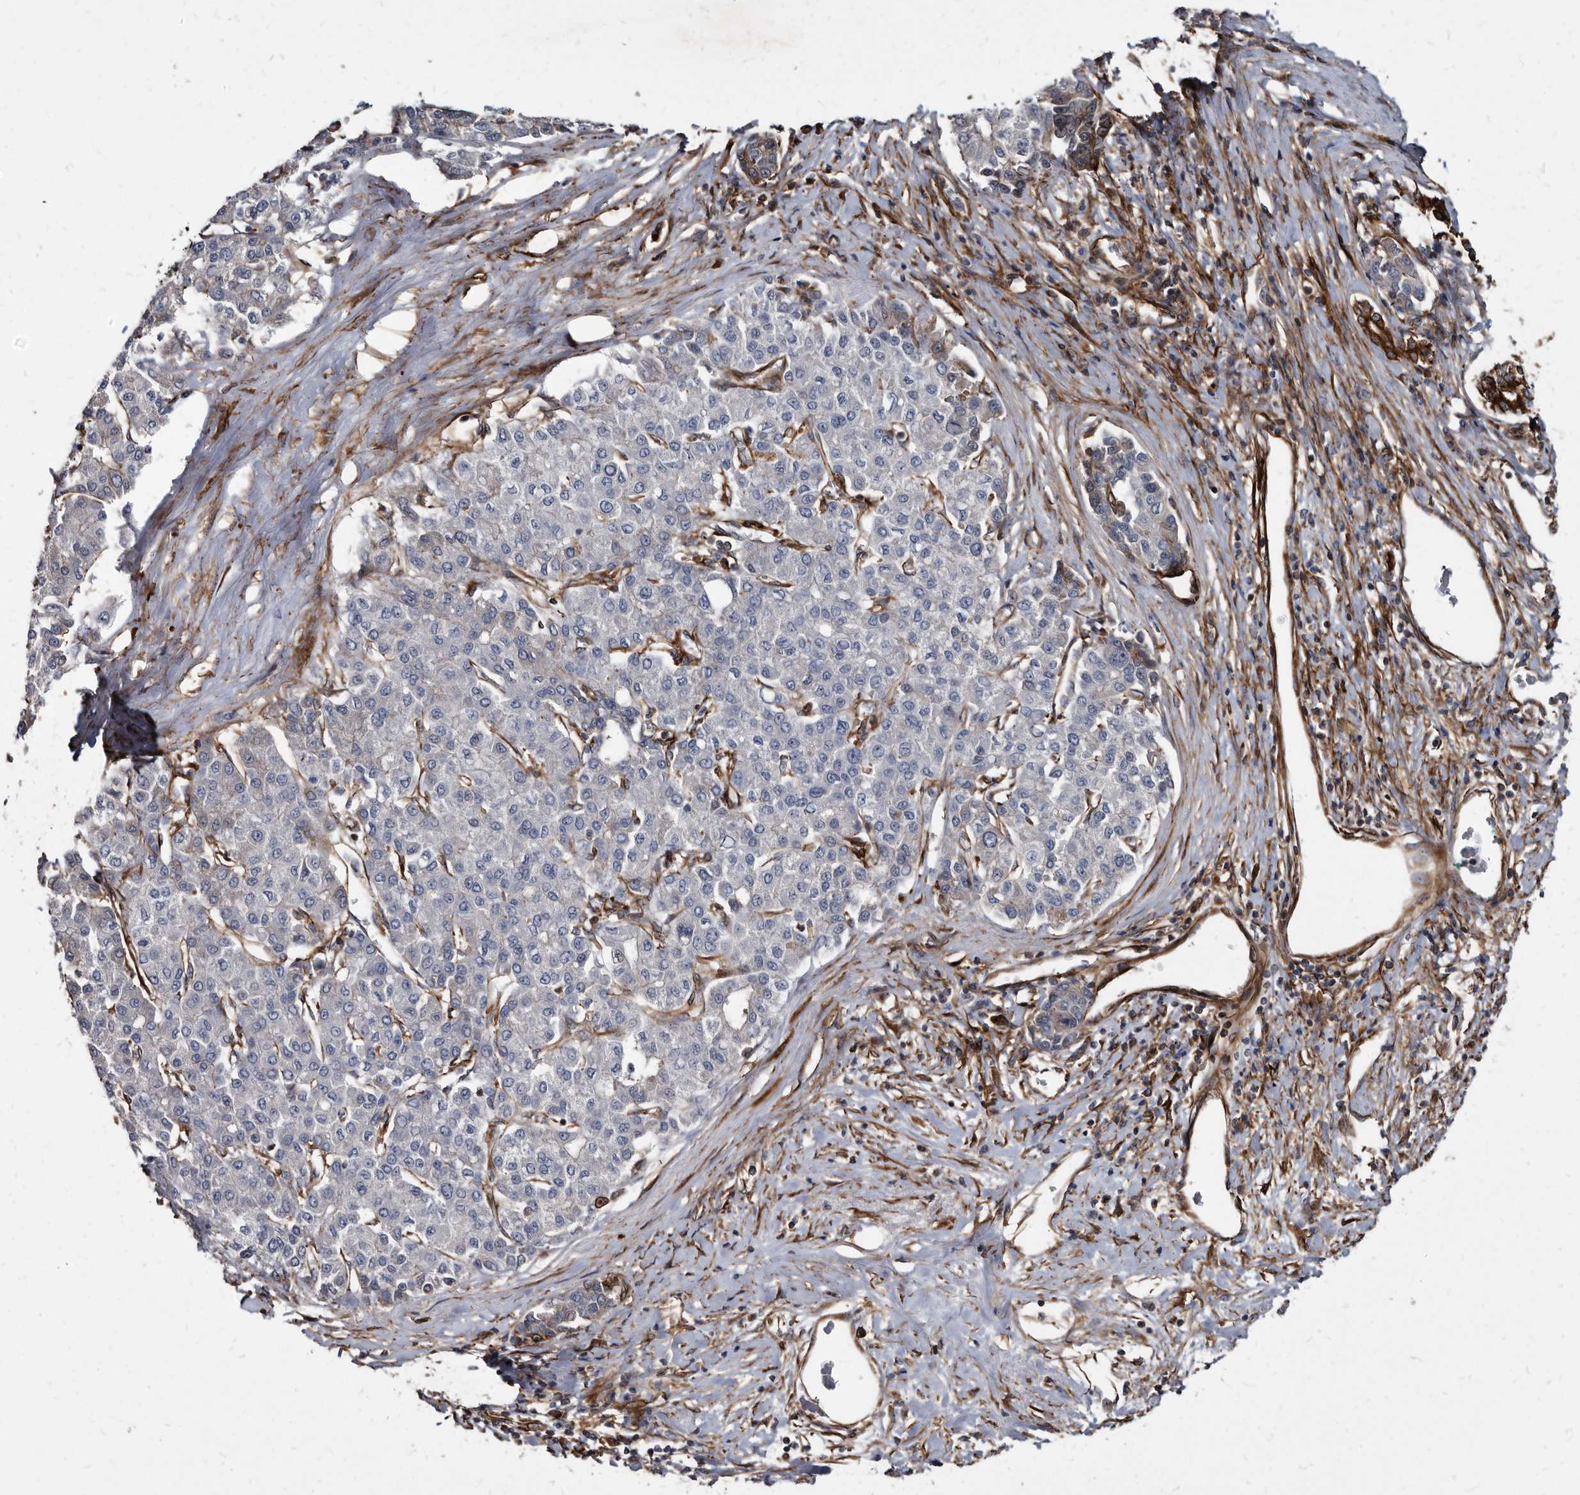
{"staining": {"intensity": "negative", "quantity": "none", "location": "none"}, "tissue": "liver cancer", "cell_type": "Tumor cells", "image_type": "cancer", "snomed": [{"axis": "morphology", "description": "Carcinoma, Hepatocellular, NOS"}, {"axis": "topography", "description": "Liver"}], "caption": "There is no significant positivity in tumor cells of liver hepatocellular carcinoma.", "gene": "KCTD20", "patient": {"sex": "male", "age": 65}}